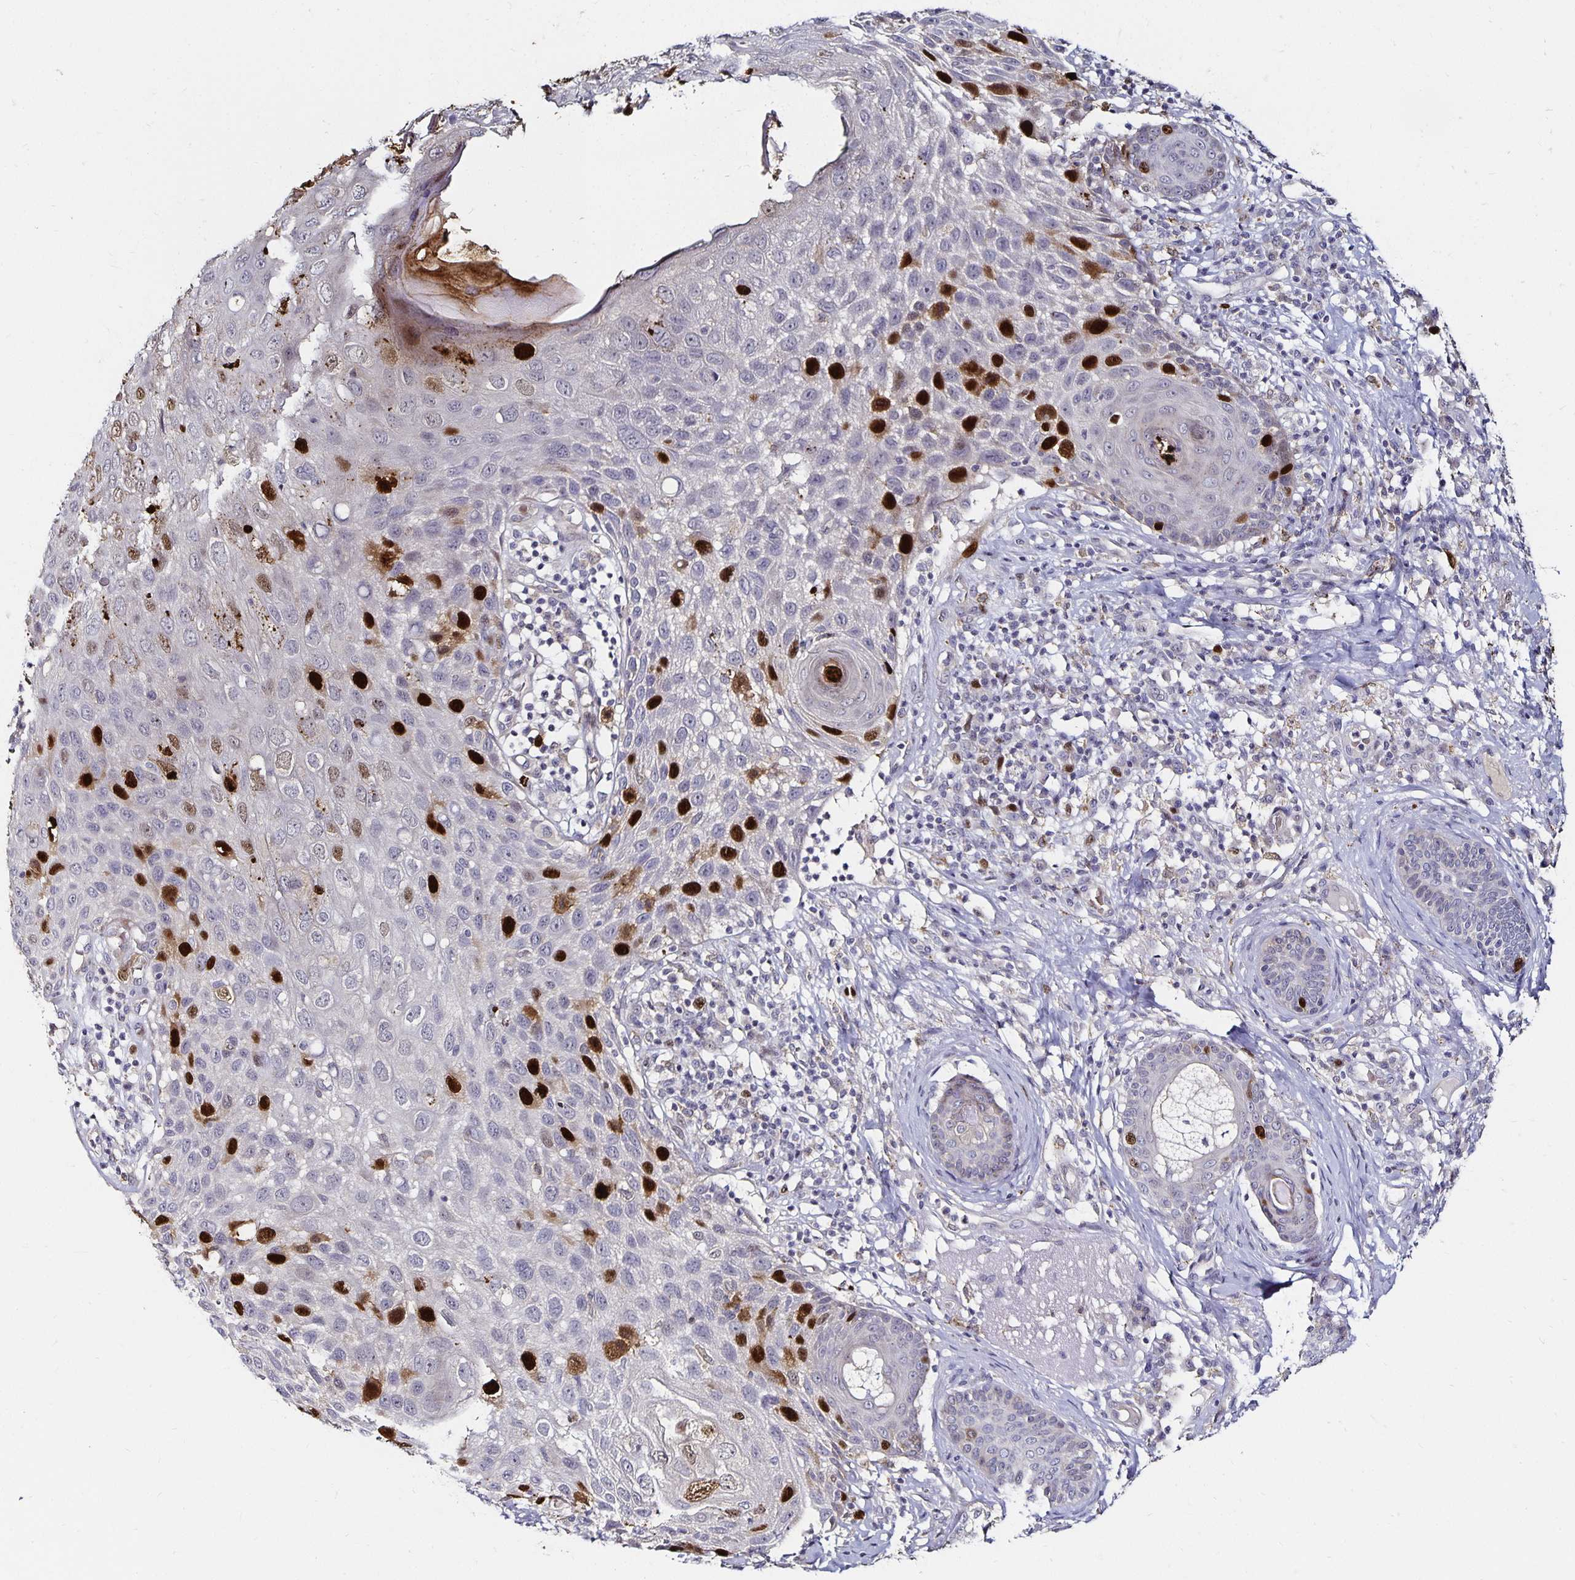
{"staining": {"intensity": "strong", "quantity": "<25%", "location": "nuclear"}, "tissue": "skin cancer", "cell_type": "Tumor cells", "image_type": "cancer", "snomed": [{"axis": "morphology", "description": "Squamous cell carcinoma, NOS"}, {"axis": "topography", "description": "Skin"}], "caption": "A medium amount of strong nuclear expression is identified in approximately <25% of tumor cells in squamous cell carcinoma (skin) tissue. Using DAB (3,3'-diaminobenzidine) (brown) and hematoxylin (blue) stains, captured at high magnification using brightfield microscopy.", "gene": "ANLN", "patient": {"sex": "female", "age": 87}}